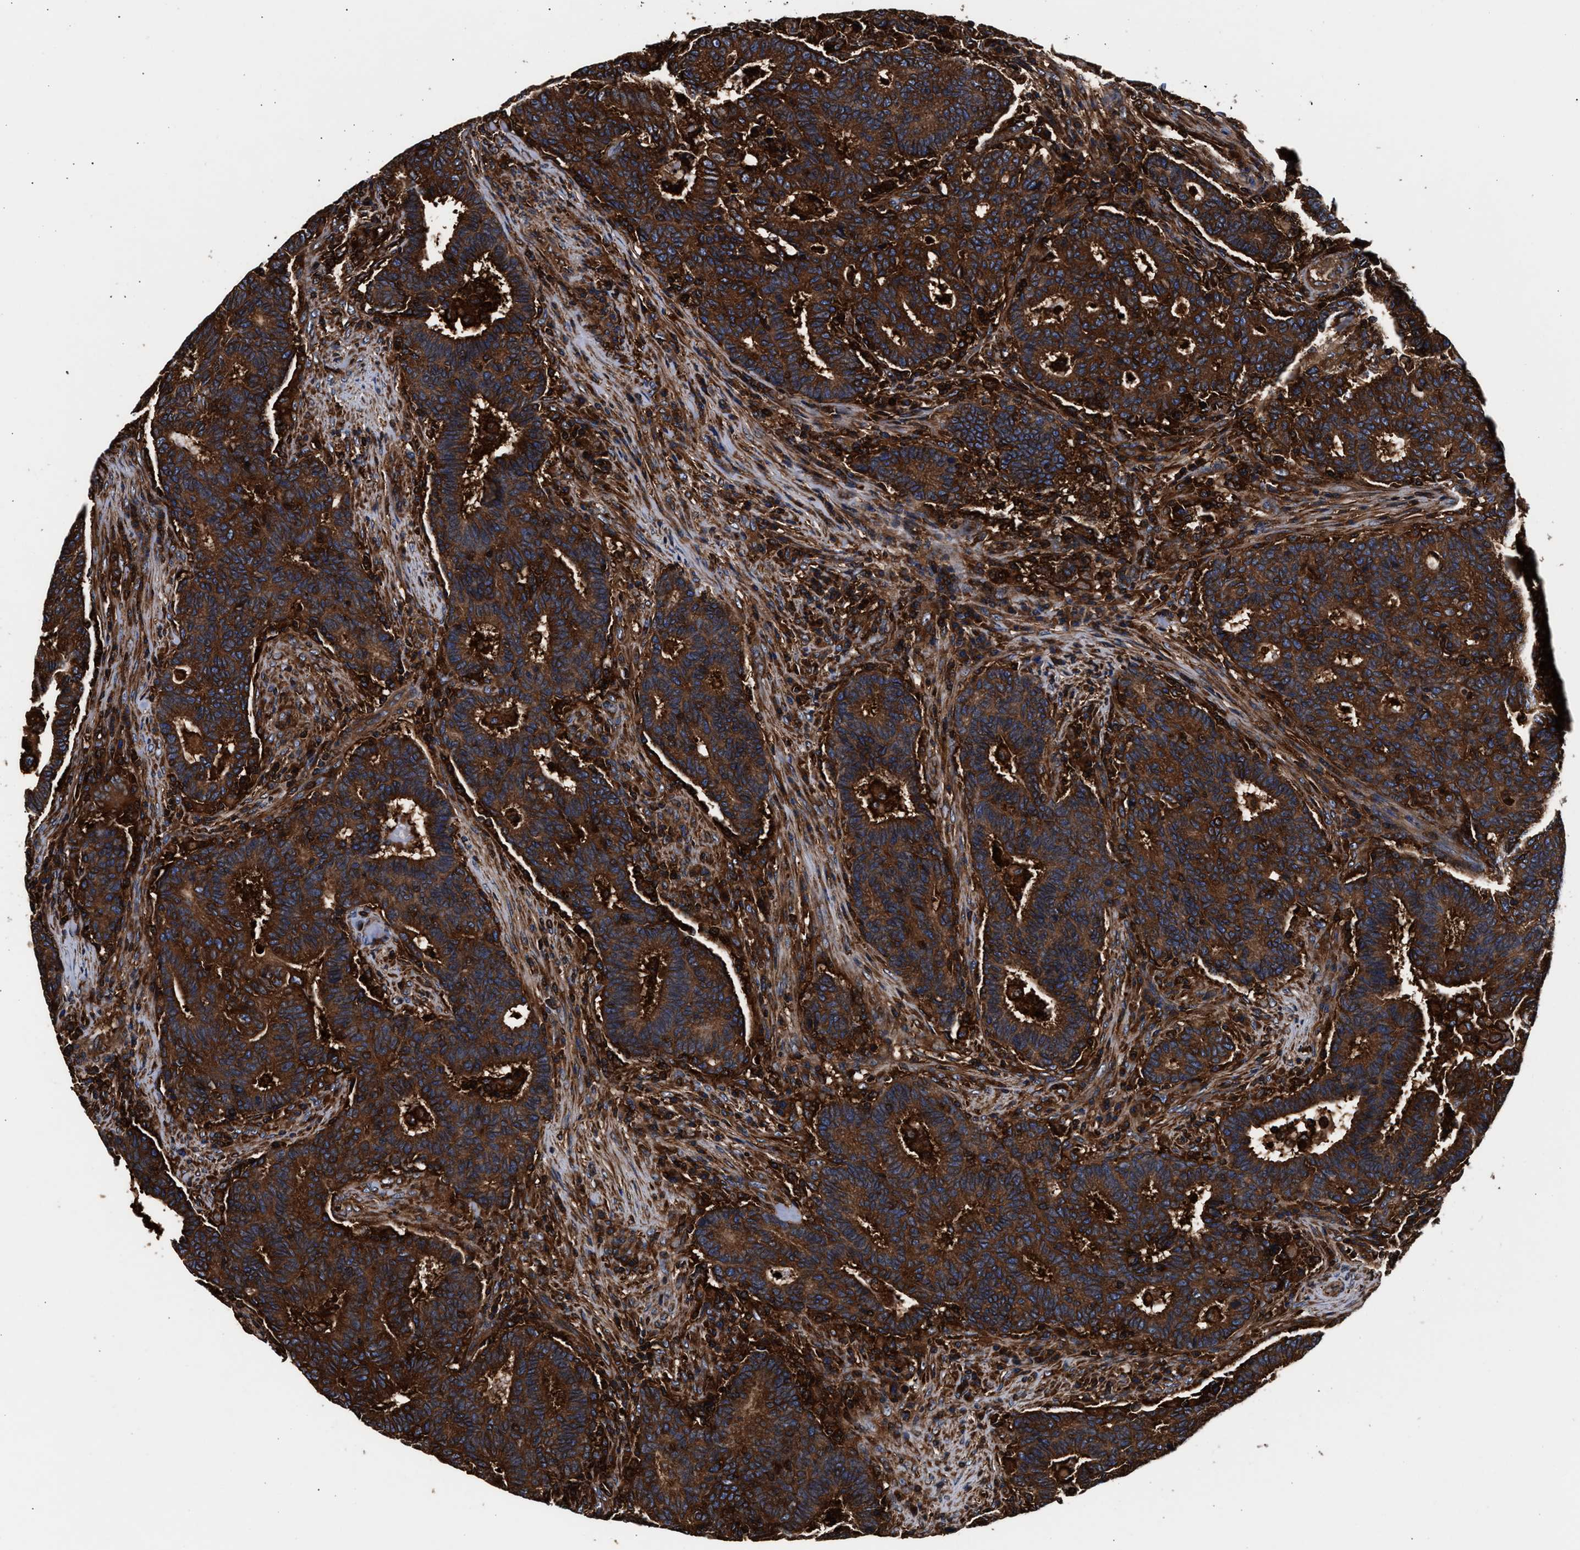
{"staining": {"intensity": "strong", "quantity": ">75%", "location": "cytoplasmic/membranous"}, "tissue": "colorectal cancer", "cell_type": "Tumor cells", "image_type": "cancer", "snomed": [{"axis": "morphology", "description": "Adenocarcinoma, NOS"}, {"axis": "topography", "description": "Colon"}], "caption": "This is an image of immunohistochemistry (IHC) staining of colorectal cancer (adenocarcinoma), which shows strong positivity in the cytoplasmic/membranous of tumor cells.", "gene": "KYAT1", "patient": {"sex": "female", "age": 75}}